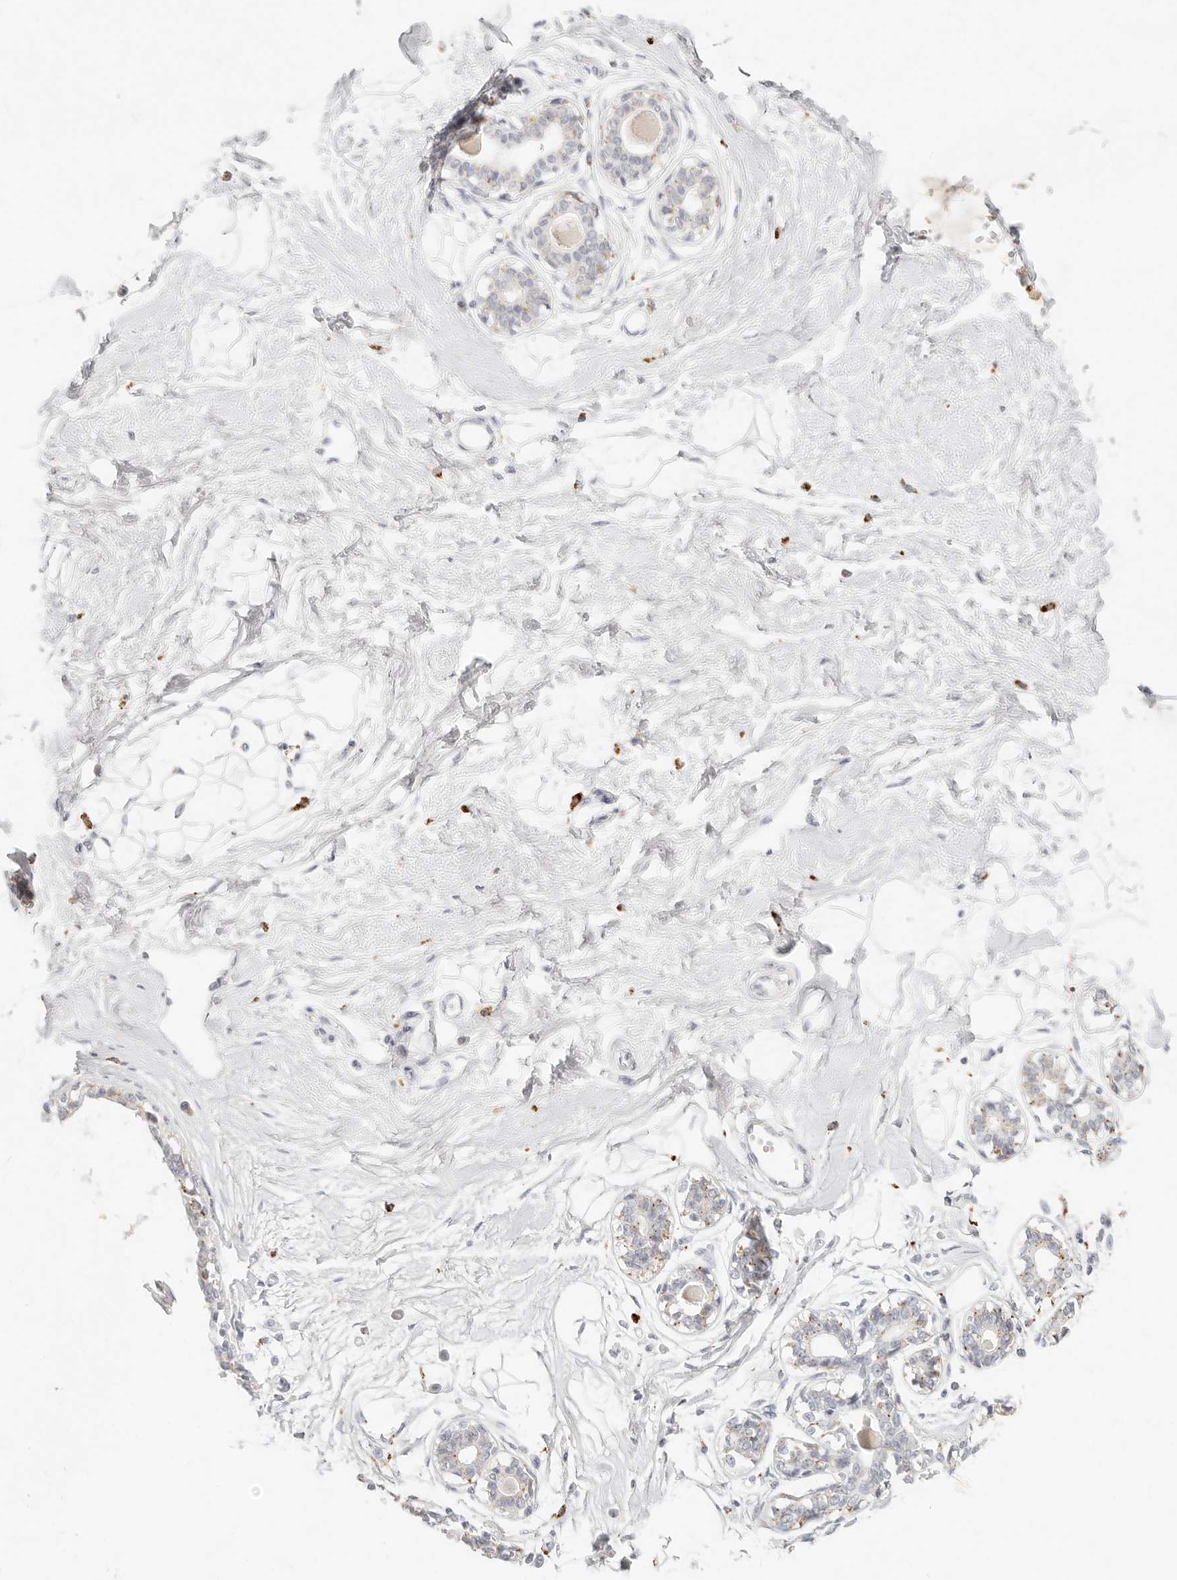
{"staining": {"intensity": "negative", "quantity": "none", "location": "none"}, "tissue": "breast", "cell_type": "Adipocytes", "image_type": "normal", "snomed": [{"axis": "morphology", "description": "Normal tissue, NOS"}, {"axis": "topography", "description": "Breast"}], "caption": "Immunohistochemistry (IHC) histopathology image of unremarkable human breast stained for a protein (brown), which exhibits no expression in adipocytes. Nuclei are stained in blue.", "gene": "RNASET2", "patient": {"sex": "female", "age": 45}}